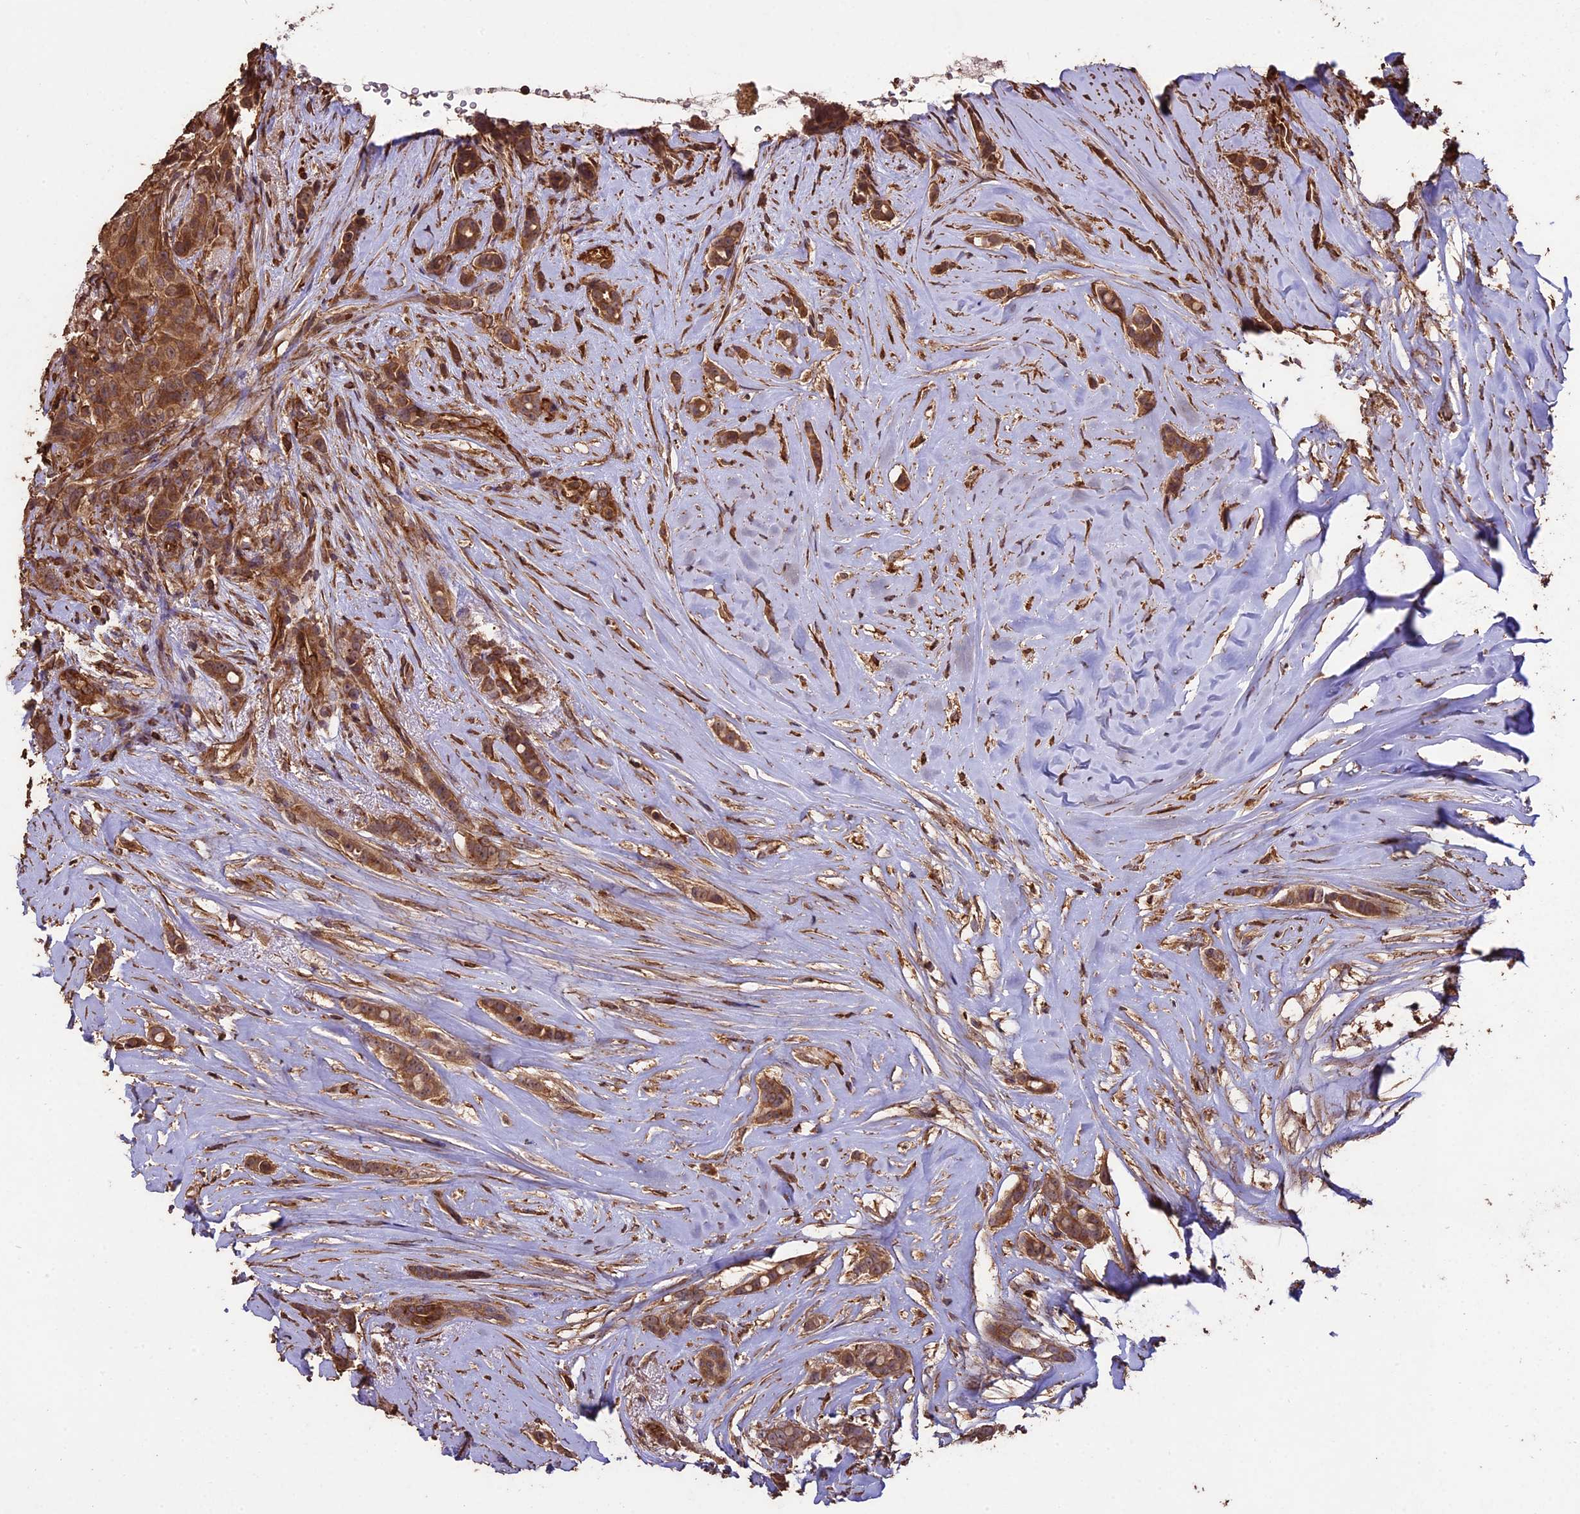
{"staining": {"intensity": "moderate", "quantity": ">75%", "location": "cytoplasmic/membranous"}, "tissue": "breast cancer", "cell_type": "Tumor cells", "image_type": "cancer", "snomed": [{"axis": "morphology", "description": "Lobular carcinoma"}, {"axis": "topography", "description": "Breast"}], "caption": "Human lobular carcinoma (breast) stained for a protein (brown) demonstrates moderate cytoplasmic/membranous positive expression in approximately >75% of tumor cells.", "gene": "TTLL10", "patient": {"sex": "female", "age": 51}}